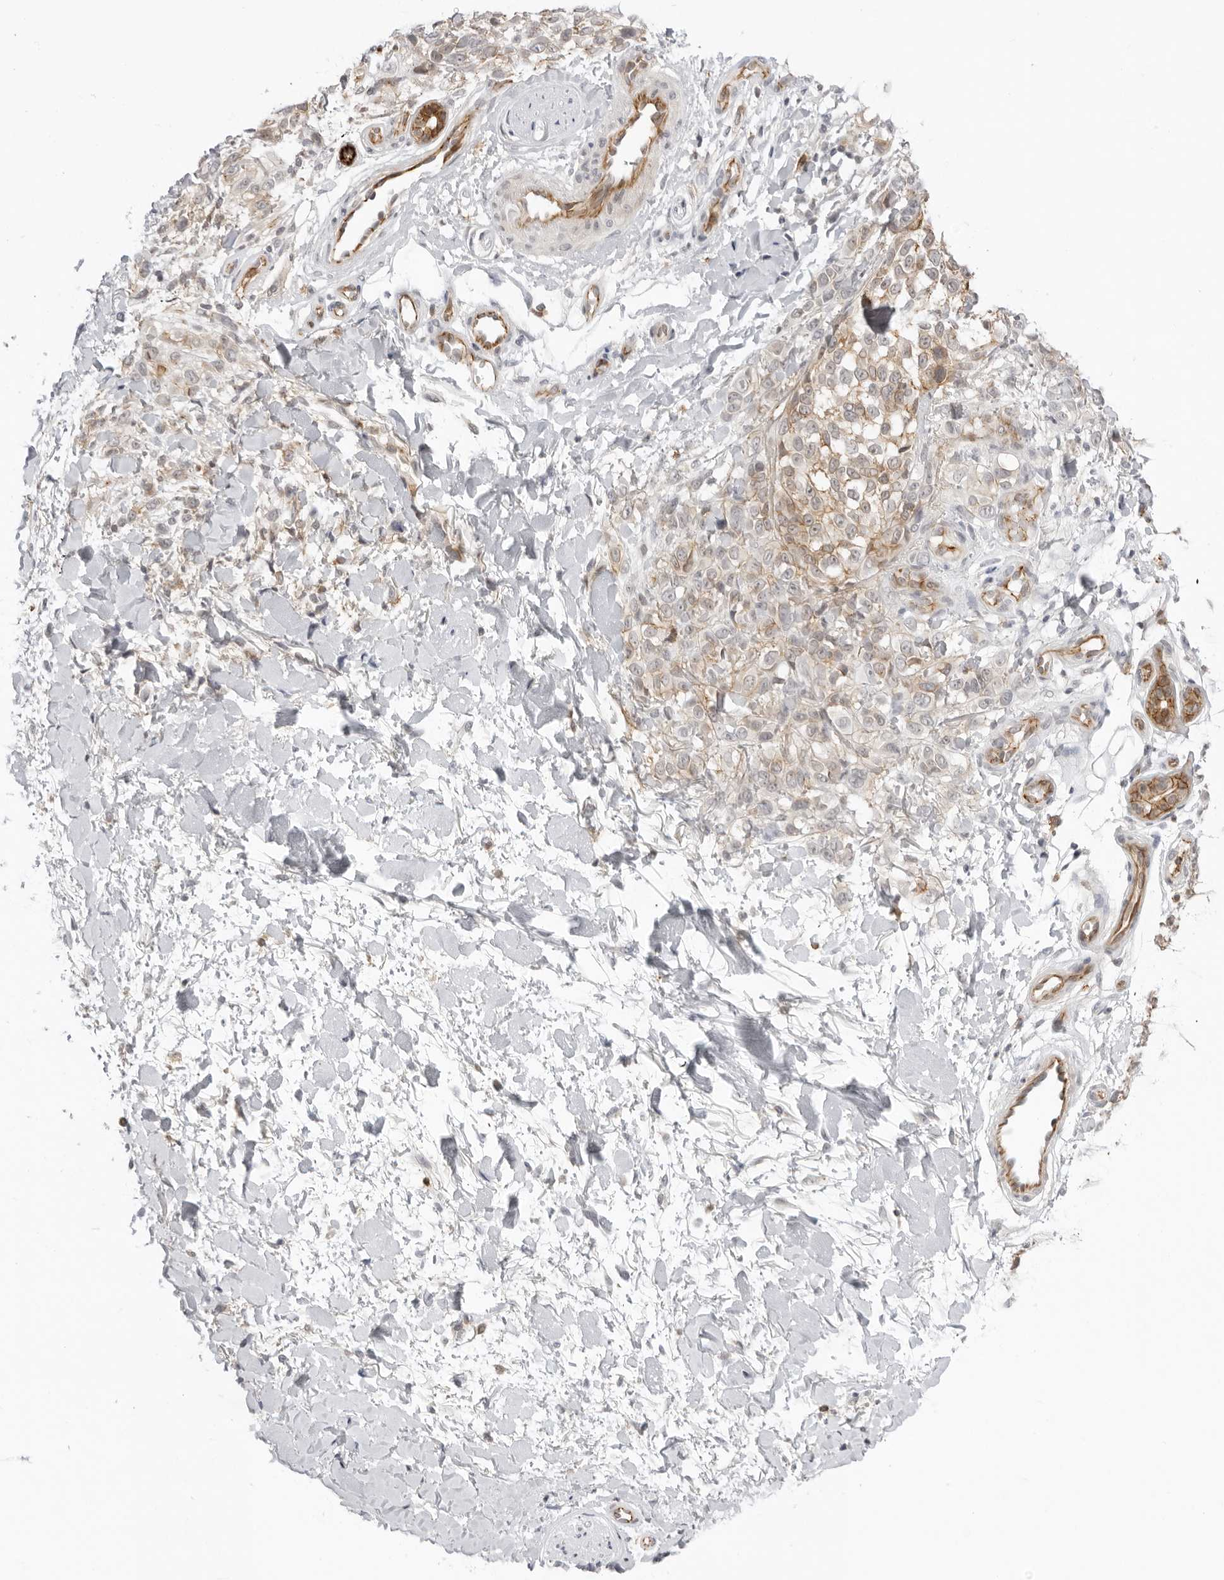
{"staining": {"intensity": "weak", "quantity": ">75%", "location": "cytoplasmic/membranous"}, "tissue": "melanoma", "cell_type": "Tumor cells", "image_type": "cancer", "snomed": [{"axis": "morphology", "description": "Malignant melanoma, Metastatic site"}, {"axis": "topography", "description": "Skin"}], "caption": "Weak cytoplasmic/membranous protein positivity is seen in about >75% of tumor cells in melanoma.", "gene": "TRAPPC3", "patient": {"sex": "female", "age": 72}}